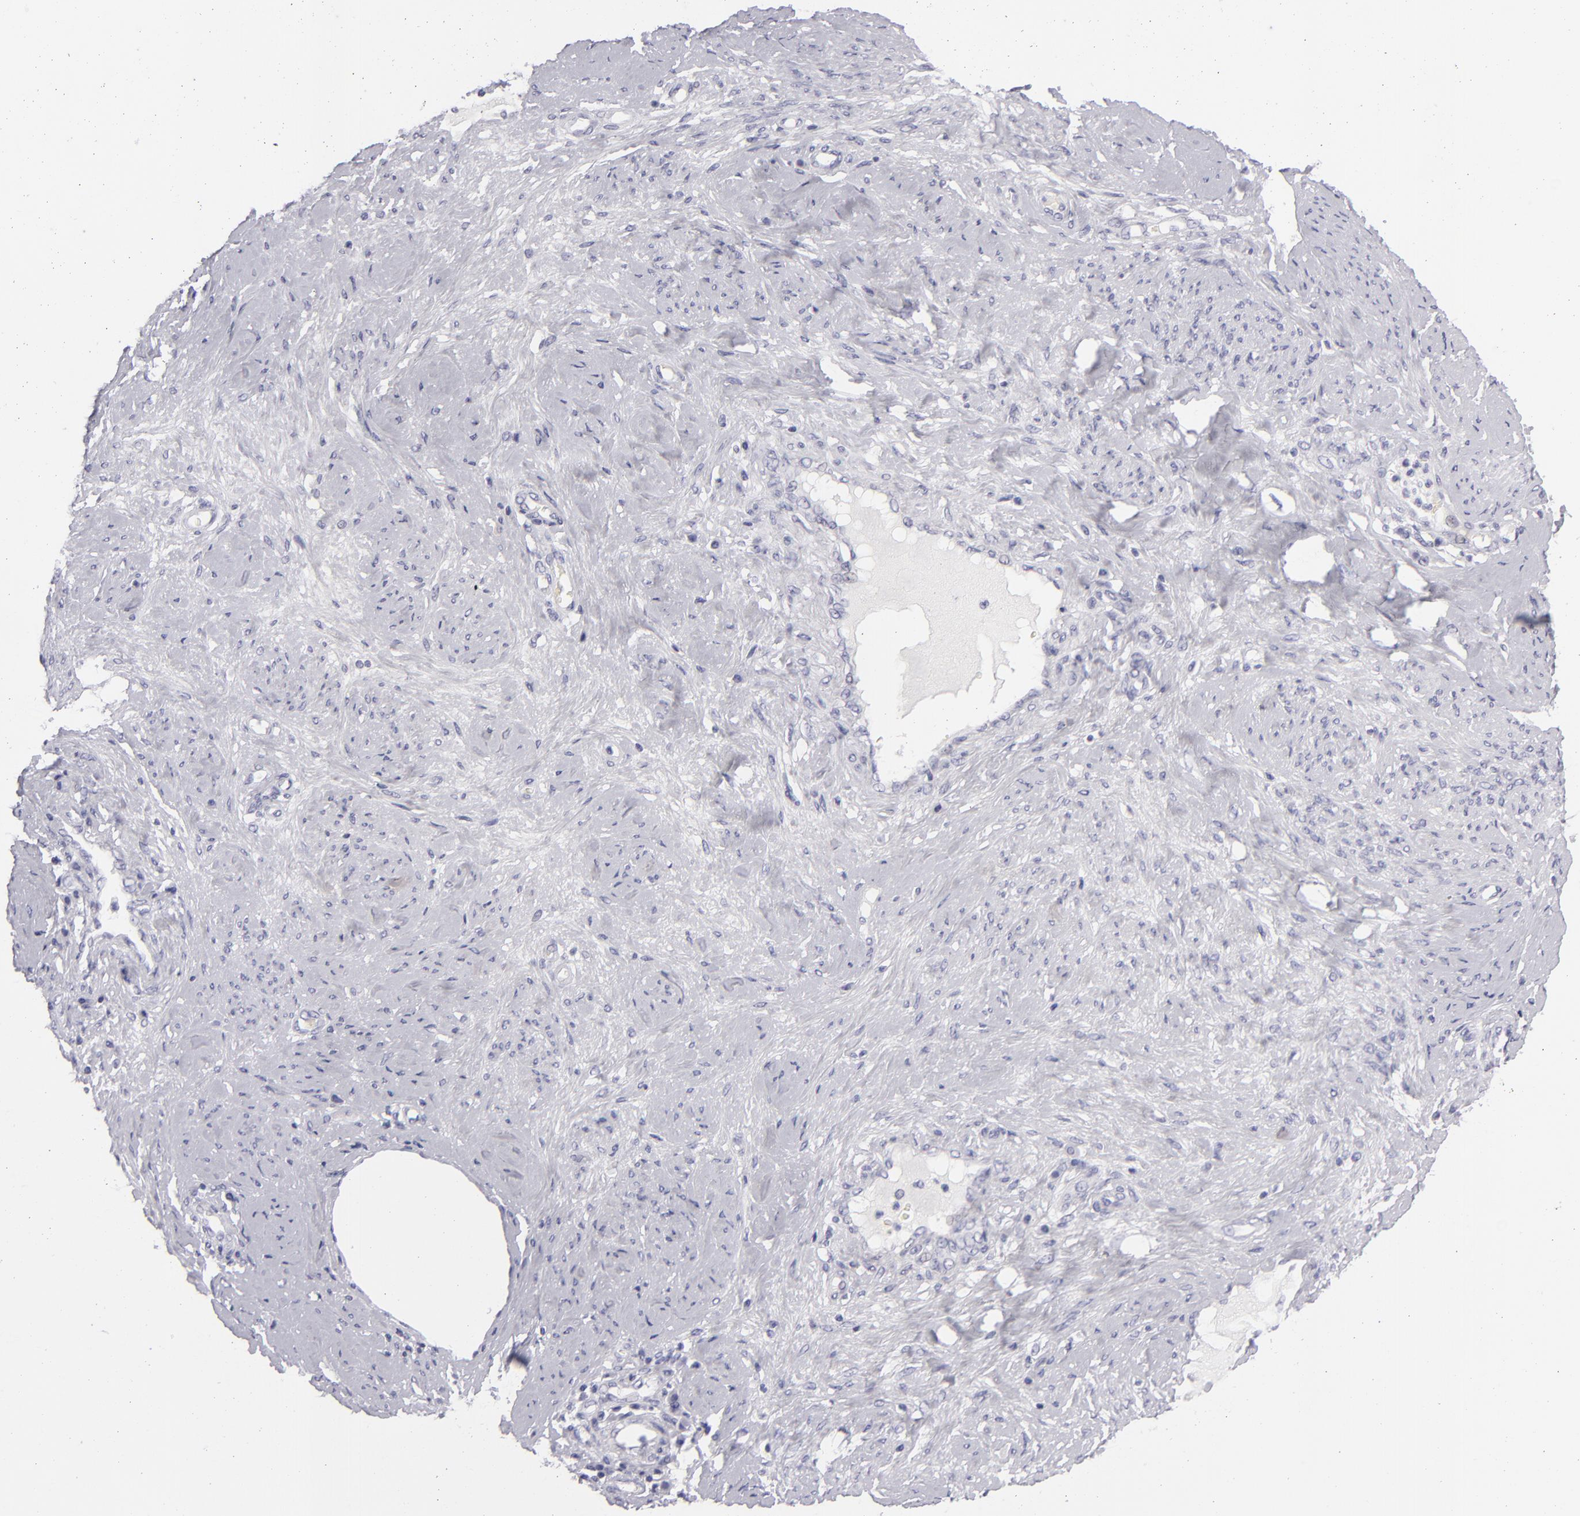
{"staining": {"intensity": "negative", "quantity": "none", "location": "none"}, "tissue": "cervical cancer", "cell_type": "Tumor cells", "image_type": "cancer", "snomed": [{"axis": "morphology", "description": "Squamous cell carcinoma, NOS"}, {"axis": "topography", "description": "Cervix"}], "caption": "A photomicrograph of human cervical squamous cell carcinoma is negative for staining in tumor cells. (Stains: DAB (3,3'-diaminobenzidine) immunohistochemistry (IHC) with hematoxylin counter stain, Microscopy: brightfield microscopy at high magnification).", "gene": "VIL1", "patient": {"sex": "female", "age": 41}}